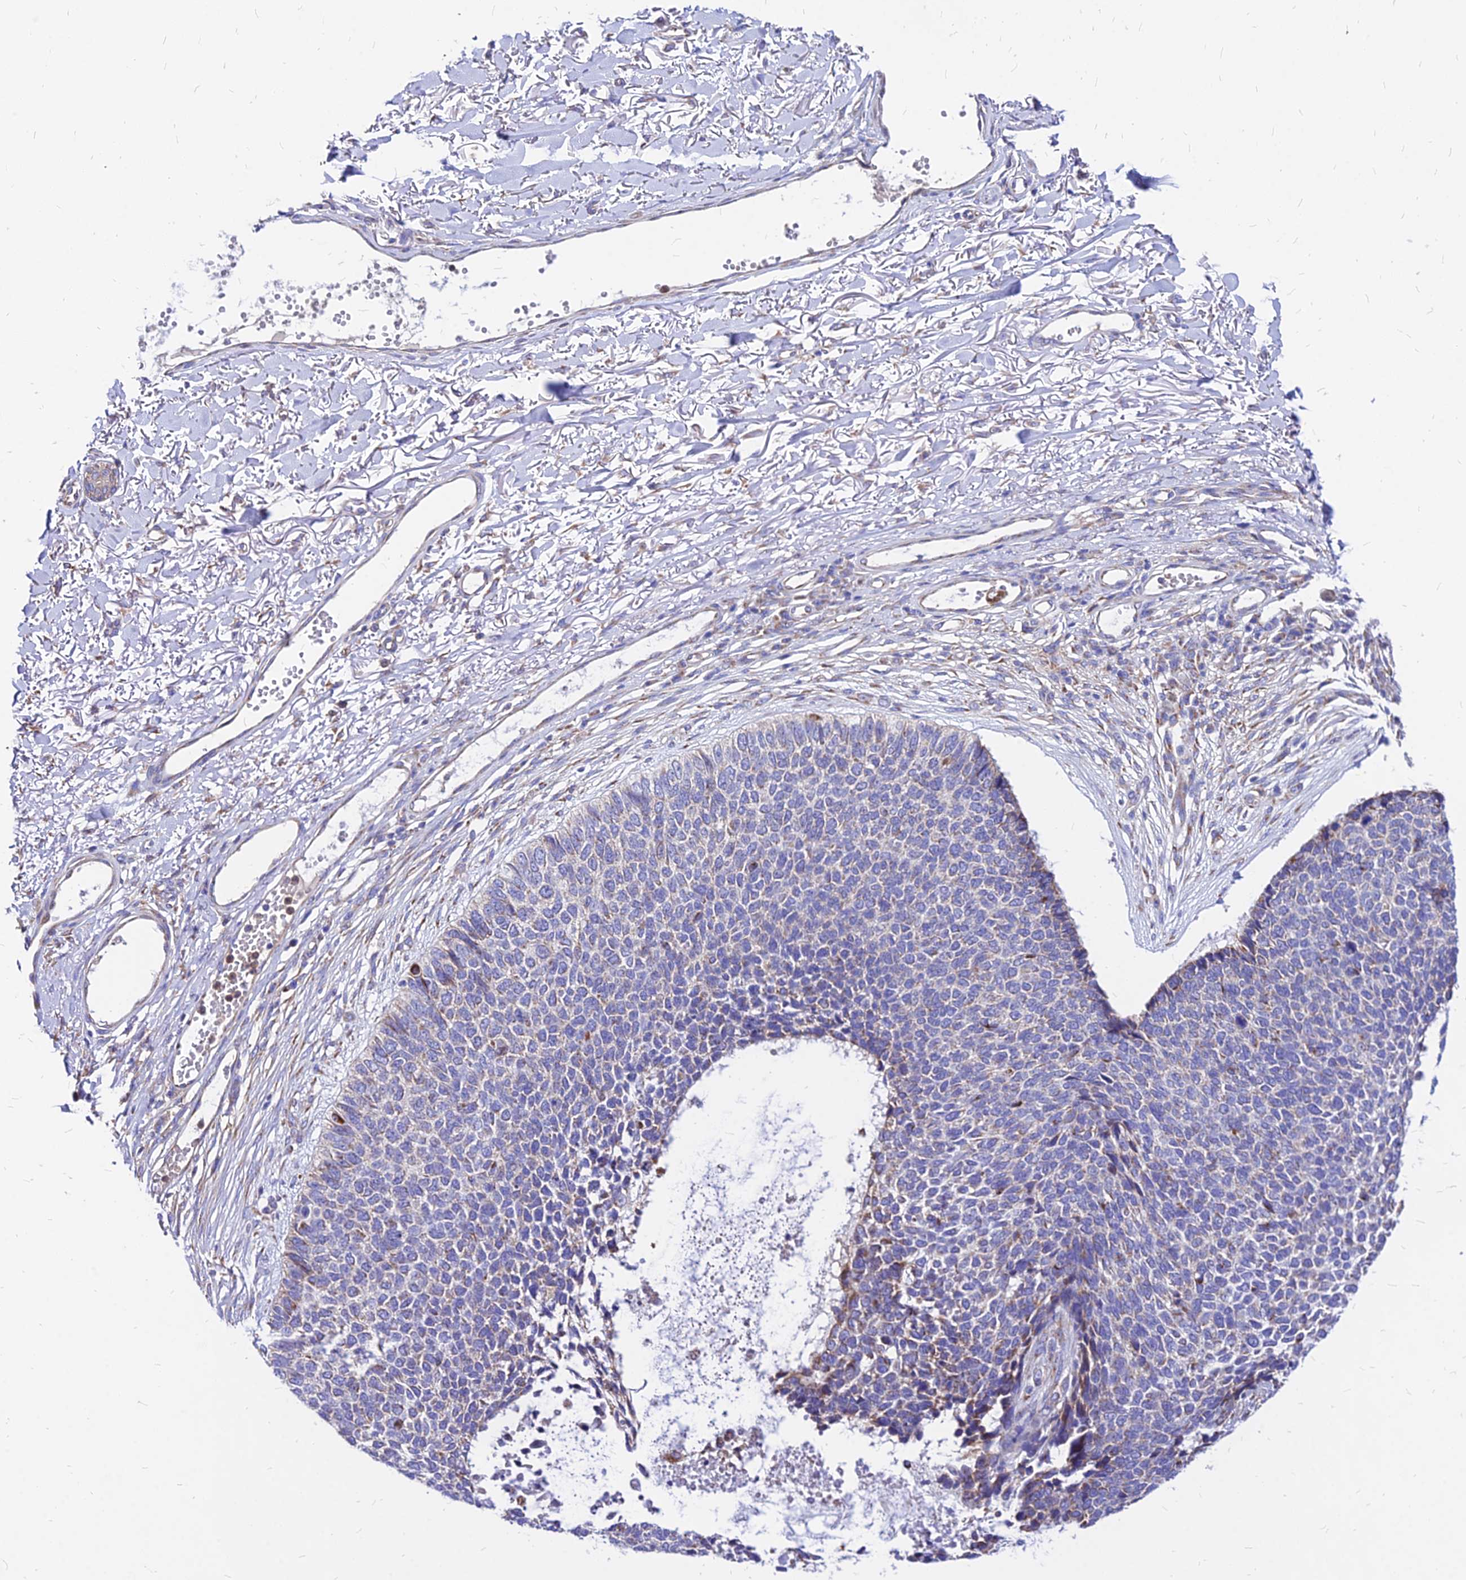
{"staining": {"intensity": "negative", "quantity": "none", "location": "none"}, "tissue": "skin cancer", "cell_type": "Tumor cells", "image_type": "cancer", "snomed": [{"axis": "morphology", "description": "Basal cell carcinoma"}, {"axis": "topography", "description": "Skin"}], "caption": "Histopathology image shows no protein expression in tumor cells of skin basal cell carcinoma tissue.", "gene": "MRPL3", "patient": {"sex": "female", "age": 84}}